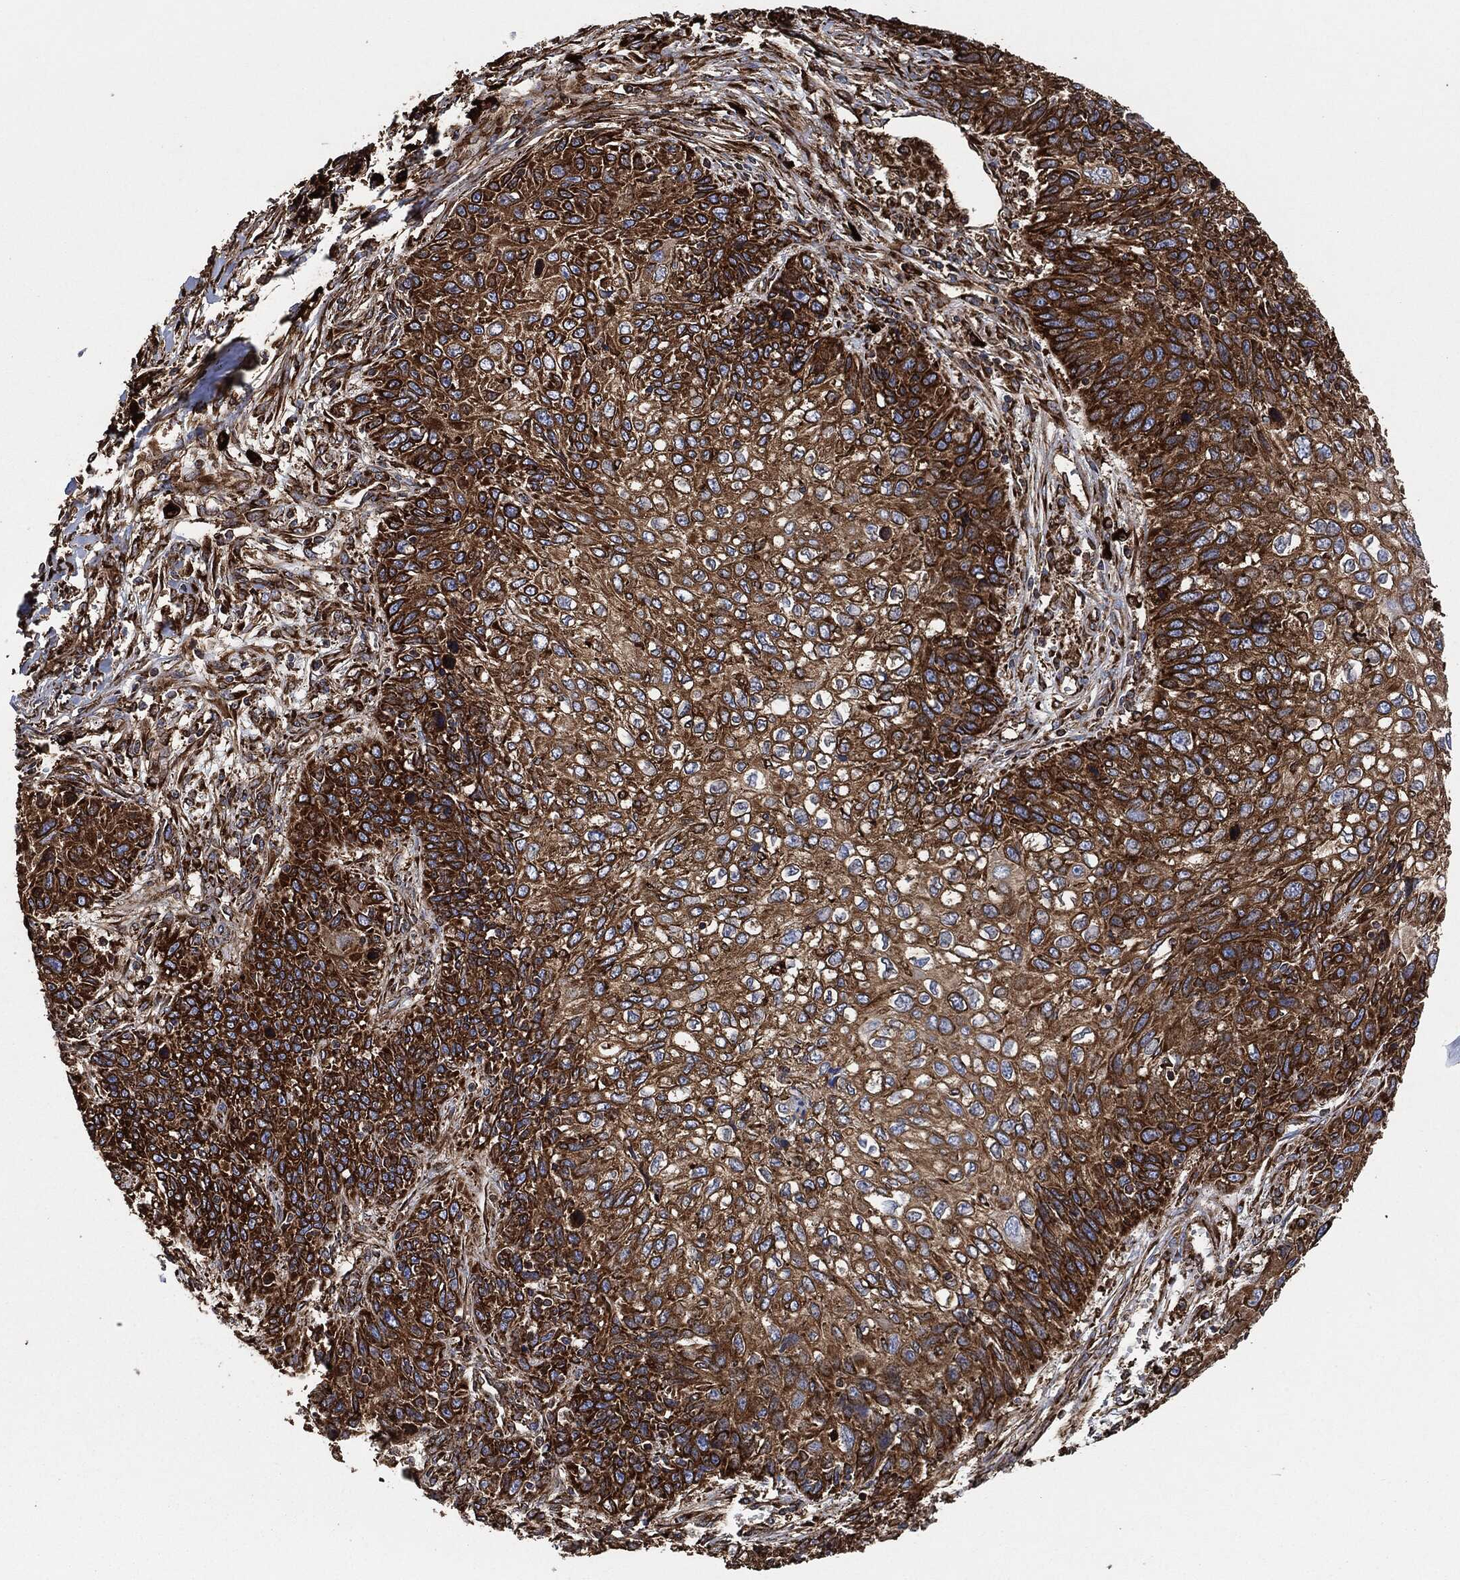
{"staining": {"intensity": "strong", "quantity": ">75%", "location": "cytoplasmic/membranous"}, "tissue": "skin cancer", "cell_type": "Tumor cells", "image_type": "cancer", "snomed": [{"axis": "morphology", "description": "Squamous cell carcinoma, NOS"}, {"axis": "topography", "description": "Skin"}], "caption": "A micrograph of skin cancer (squamous cell carcinoma) stained for a protein displays strong cytoplasmic/membranous brown staining in tumor cells.", "gene": "AMFR", "patient": {"sex": "male", "age": 92}}